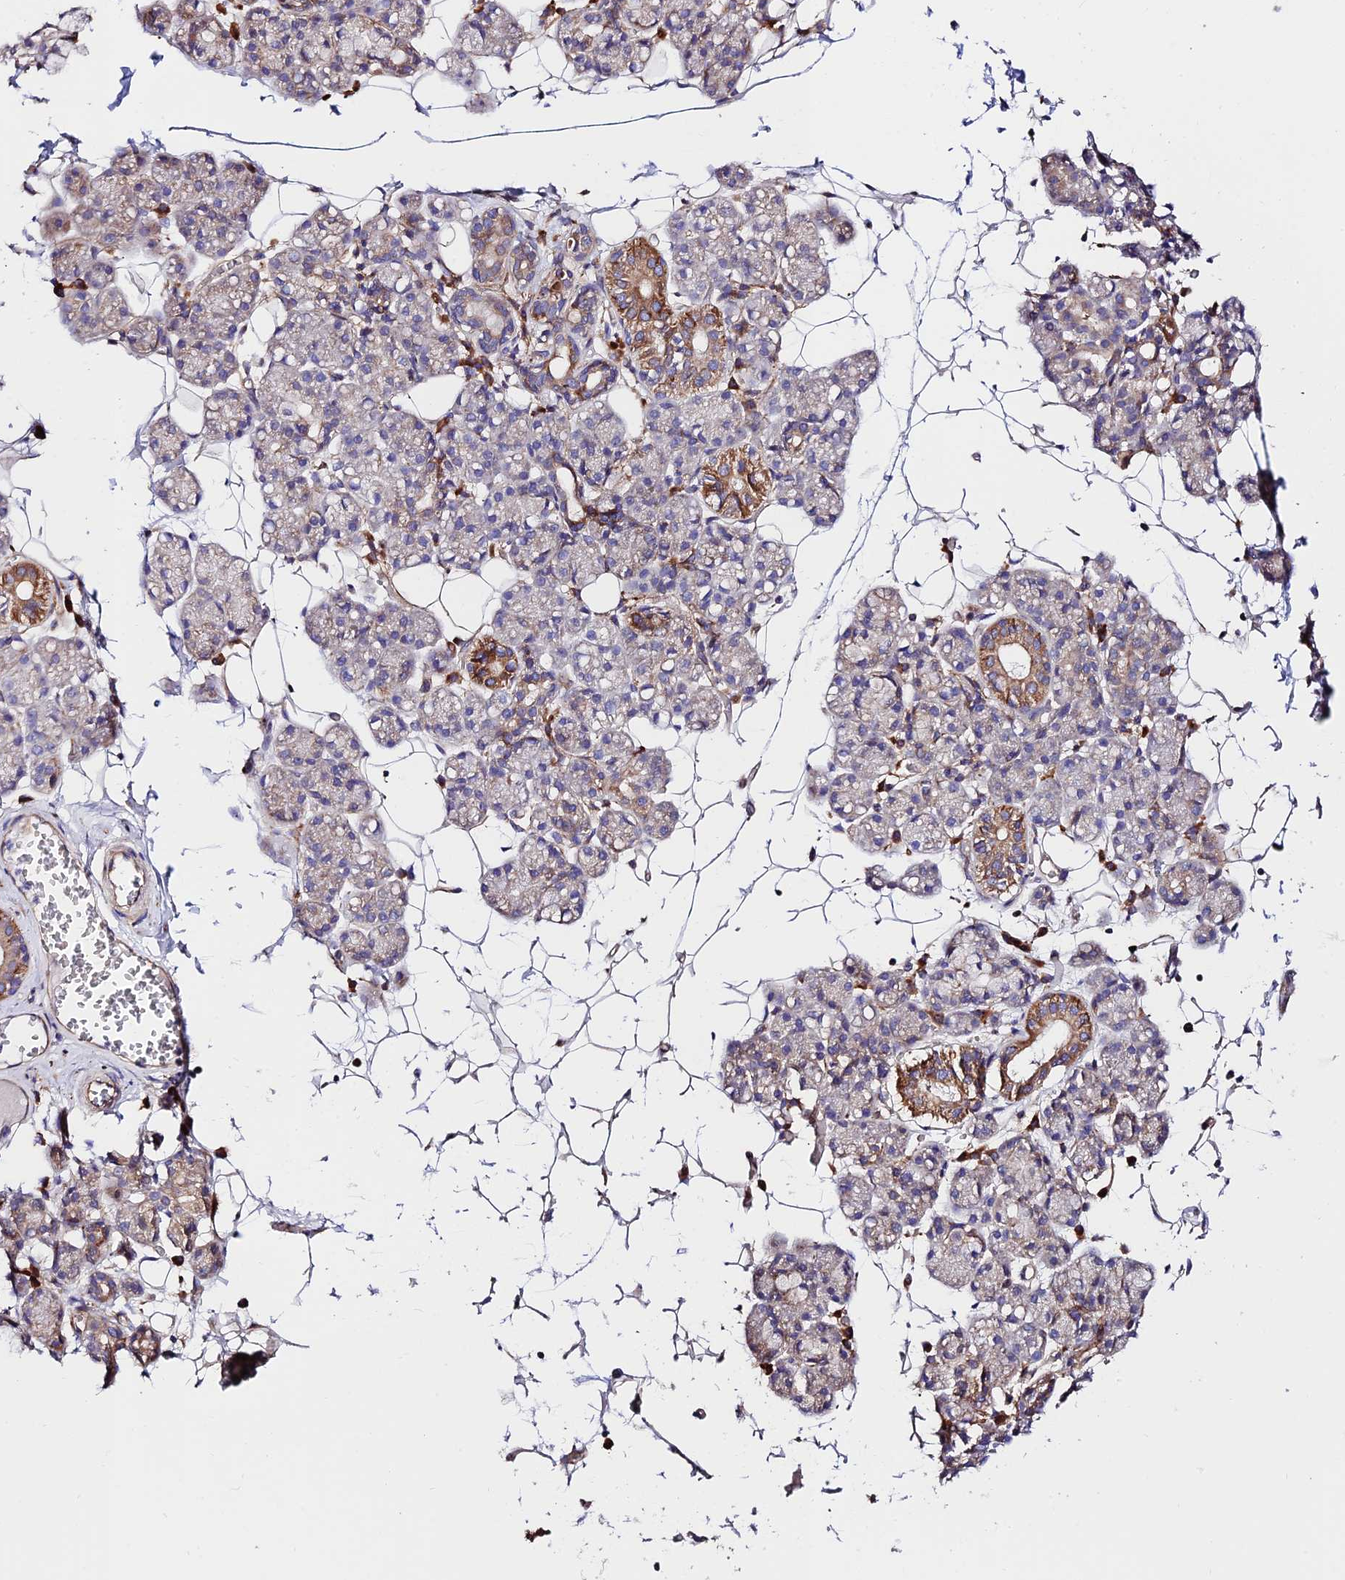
{"staining": {"intensity": "moderate", "quantity": "<25%", "location": "cytoplasmic/membranous"}, "tissue": "salivary gland", "cell_type": "Glandular cells", "image_type": "normal", "snomed": [{"axis": "morphology", "description": "Normal tissue, NOS"}, {"axis": "topography", "description": "Salivary gland"}], "caption": "The immunohistochemical stain highlights moderate cytoplasmic/membranous positivity in glandular cells of benign salivary gland. Nuclei are stained in blue.", "gene": "VPS13C", "patient": {"sex": "male", "age": 63}}